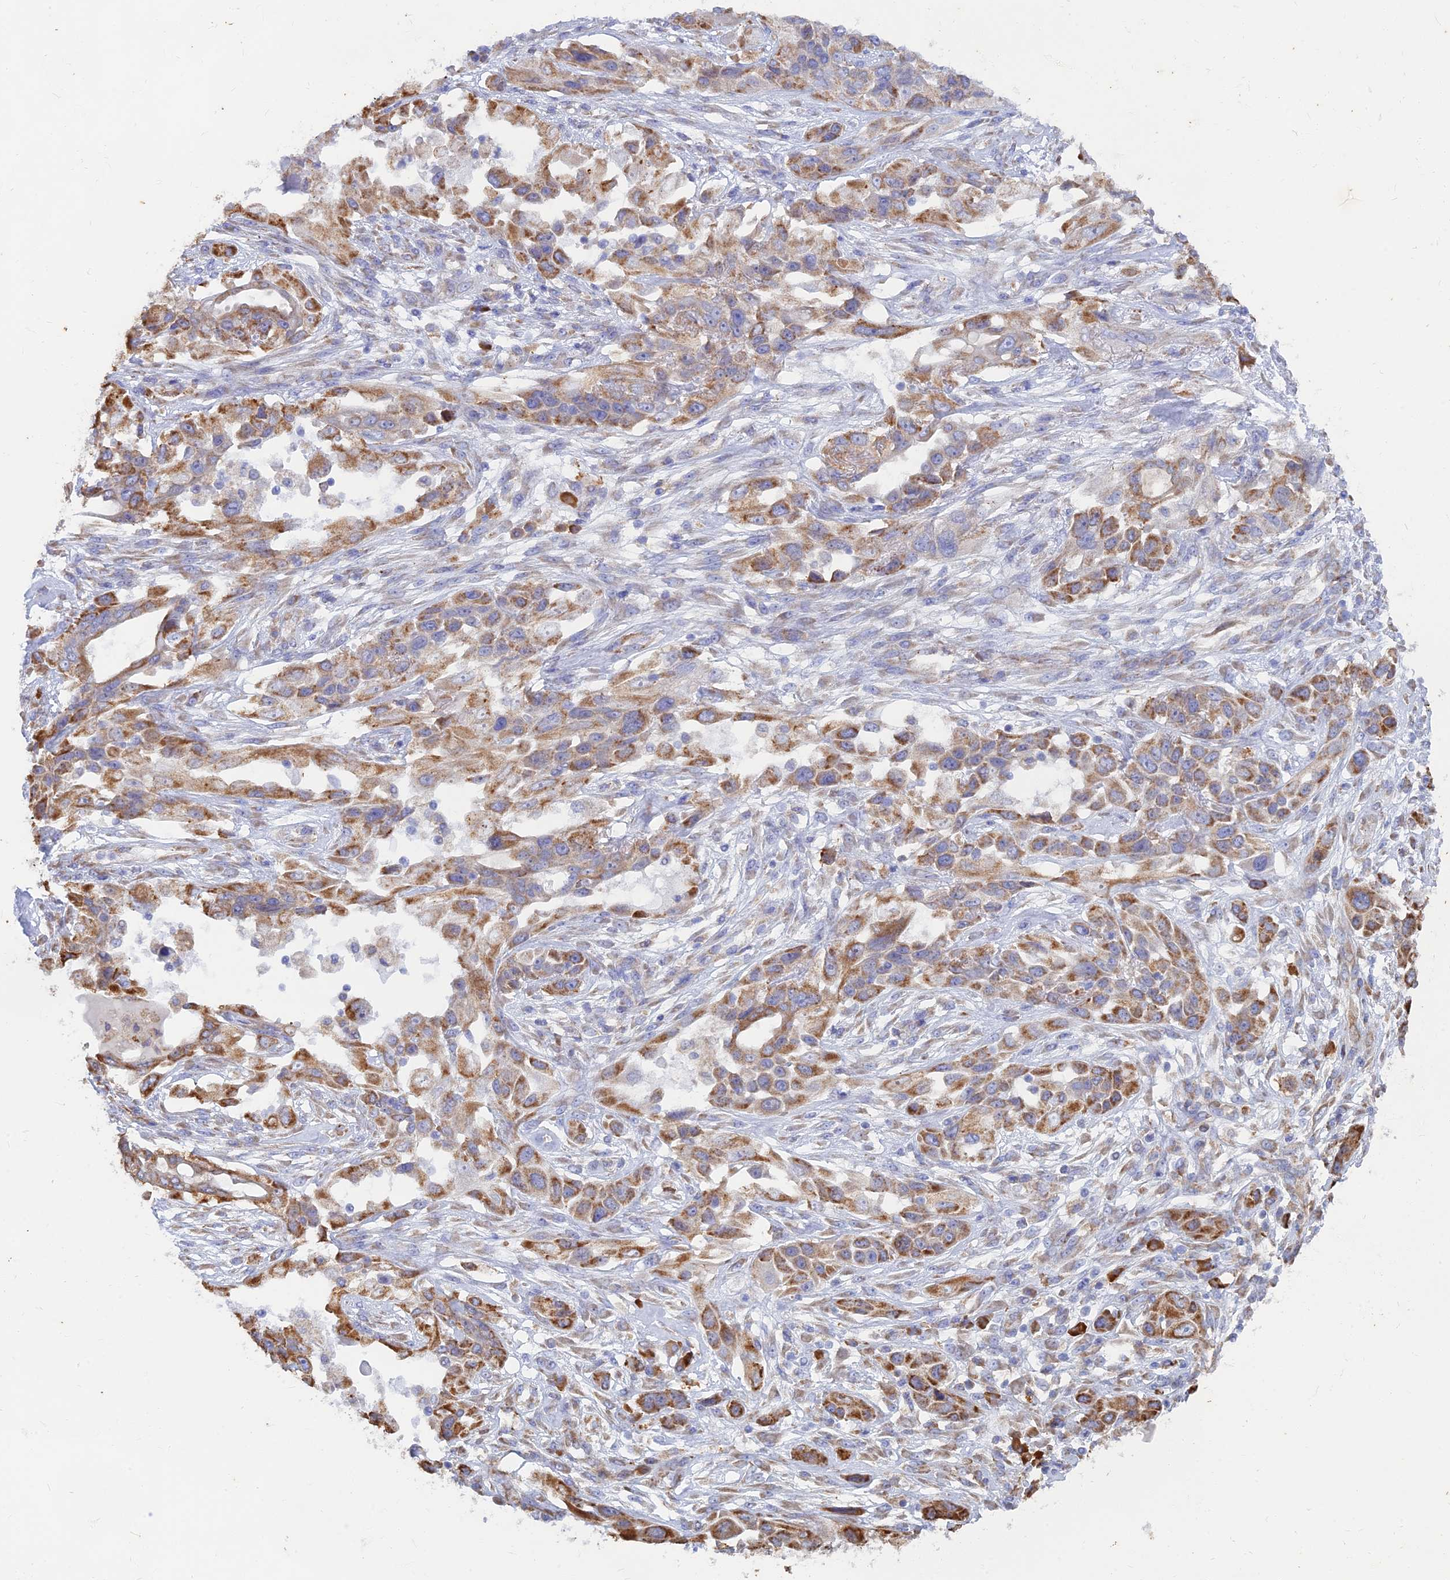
{"staining": {"intensity": "moderate", "quantity": ">75%", "location": "cytoplasmic/membranous"}, "tissue": "lung cancer", "cell_type": "Tumor cells", "image_type": "cancer", "snomed": [{"axis": "morphology", "description": "Squamous cell carcinoma, NOS"}, {"axis": "topography", "description": "Lung"}], "caption": "A medium amount of moderate cytoplasmic/membranous staining is identified in about >75% of tumor cells in lung cancer tissue.", "gene": "WDR35", "patient": {"sex": "female", "age": 70}}